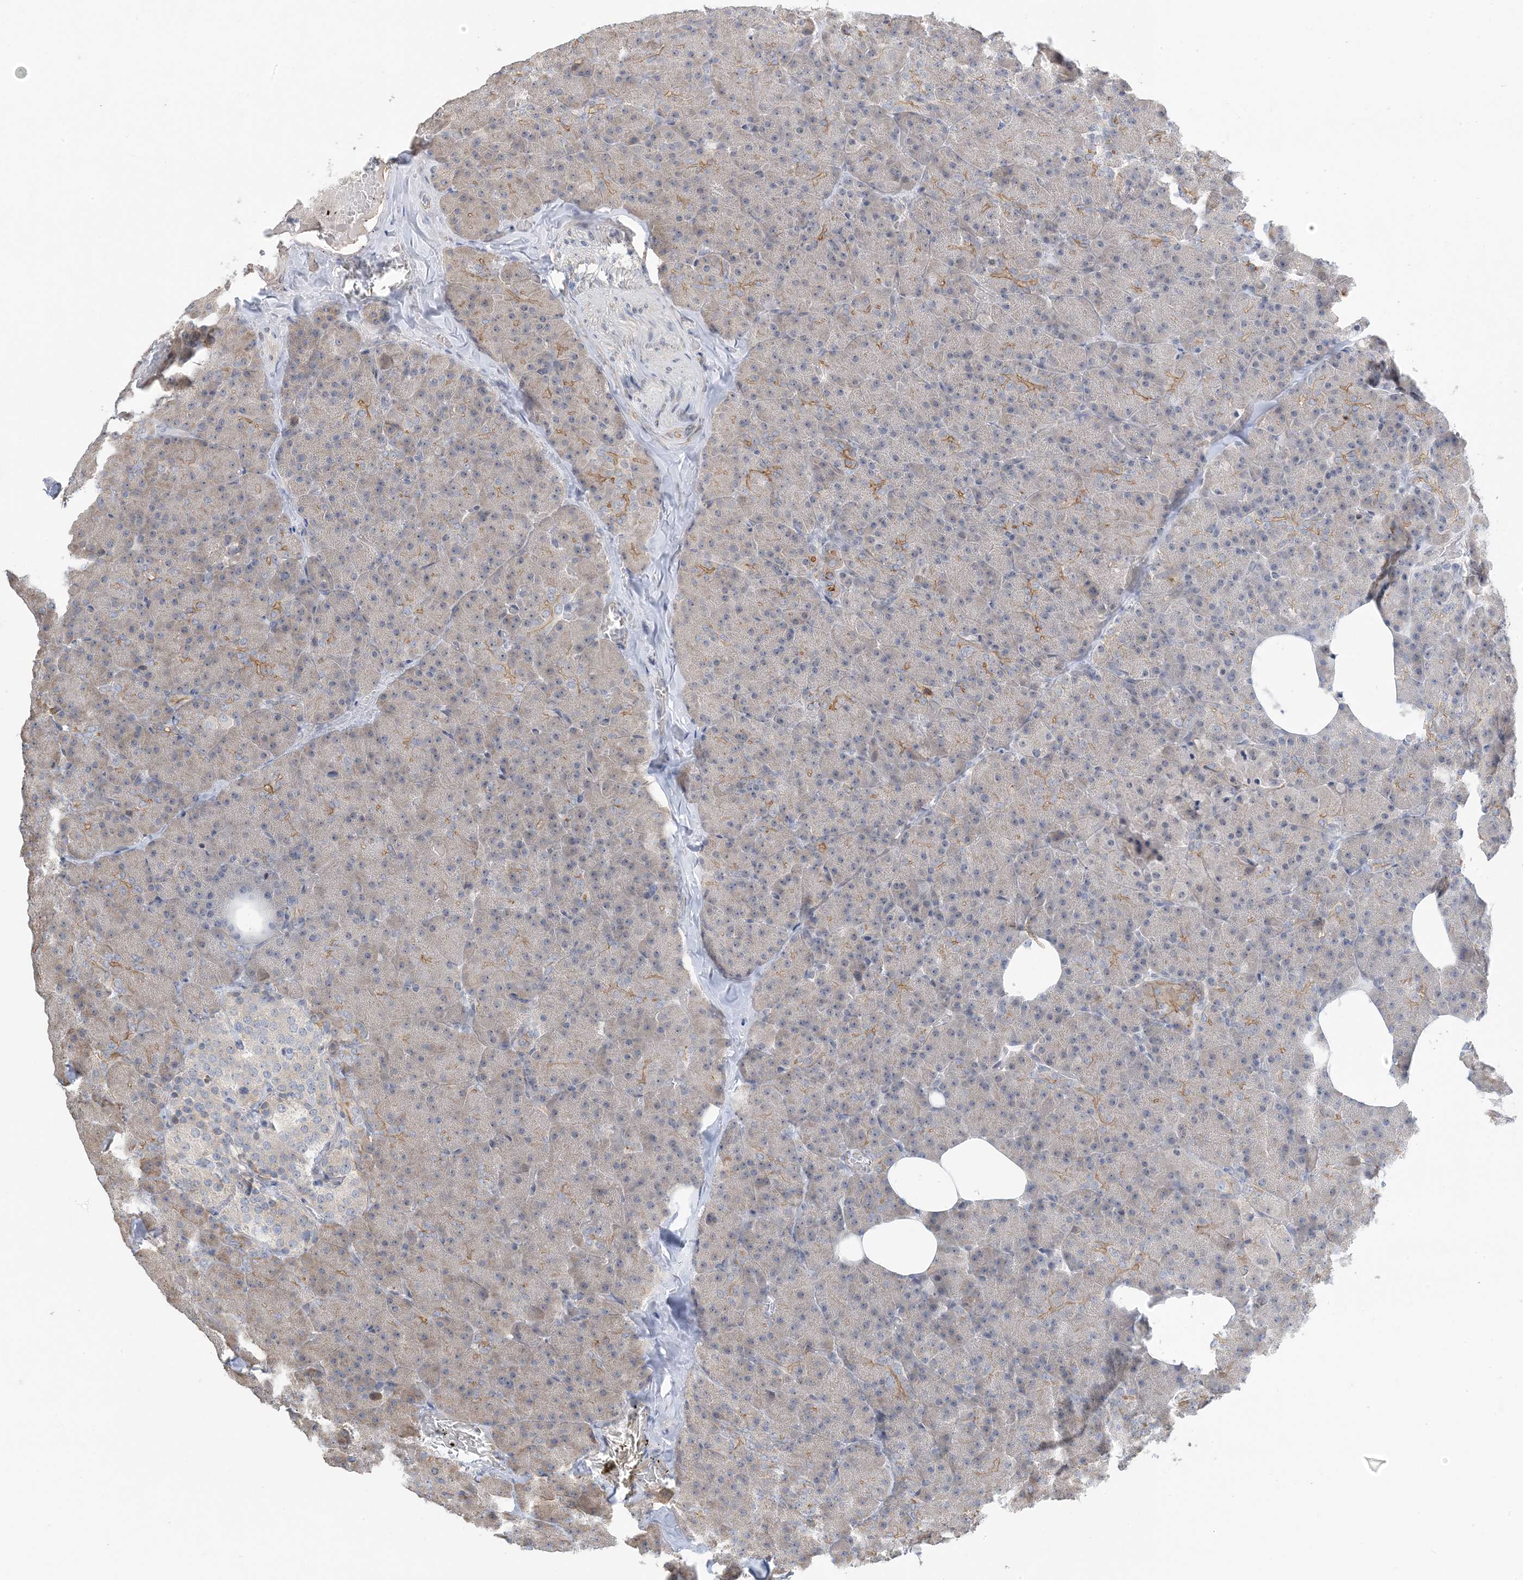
{"staining": {"intensity": "moderate", "quantity": "<25%", "location": "cytoplasmic/membranous"}, "tissue": "pancreas", "cell_type": "Exocrine glandular cells", "image_type": "normal", "snomed": [{"axis": "morphology", "description": "Normal tissue, NOS"}, {"axis": "morphology", "description": "Carcinoid, malignant, NOS"}, {"axis": "topography", "description": "Pancreas"}], "caption": "Immunohistochemical staining of unremarkable human pancreas displays <25% levels of moderate cytoplasmic/membranous protein expression in about <25% of exocrine glandular cells.", "gene": "IL36B", "patient": {"sex": "female", "age": 35}}